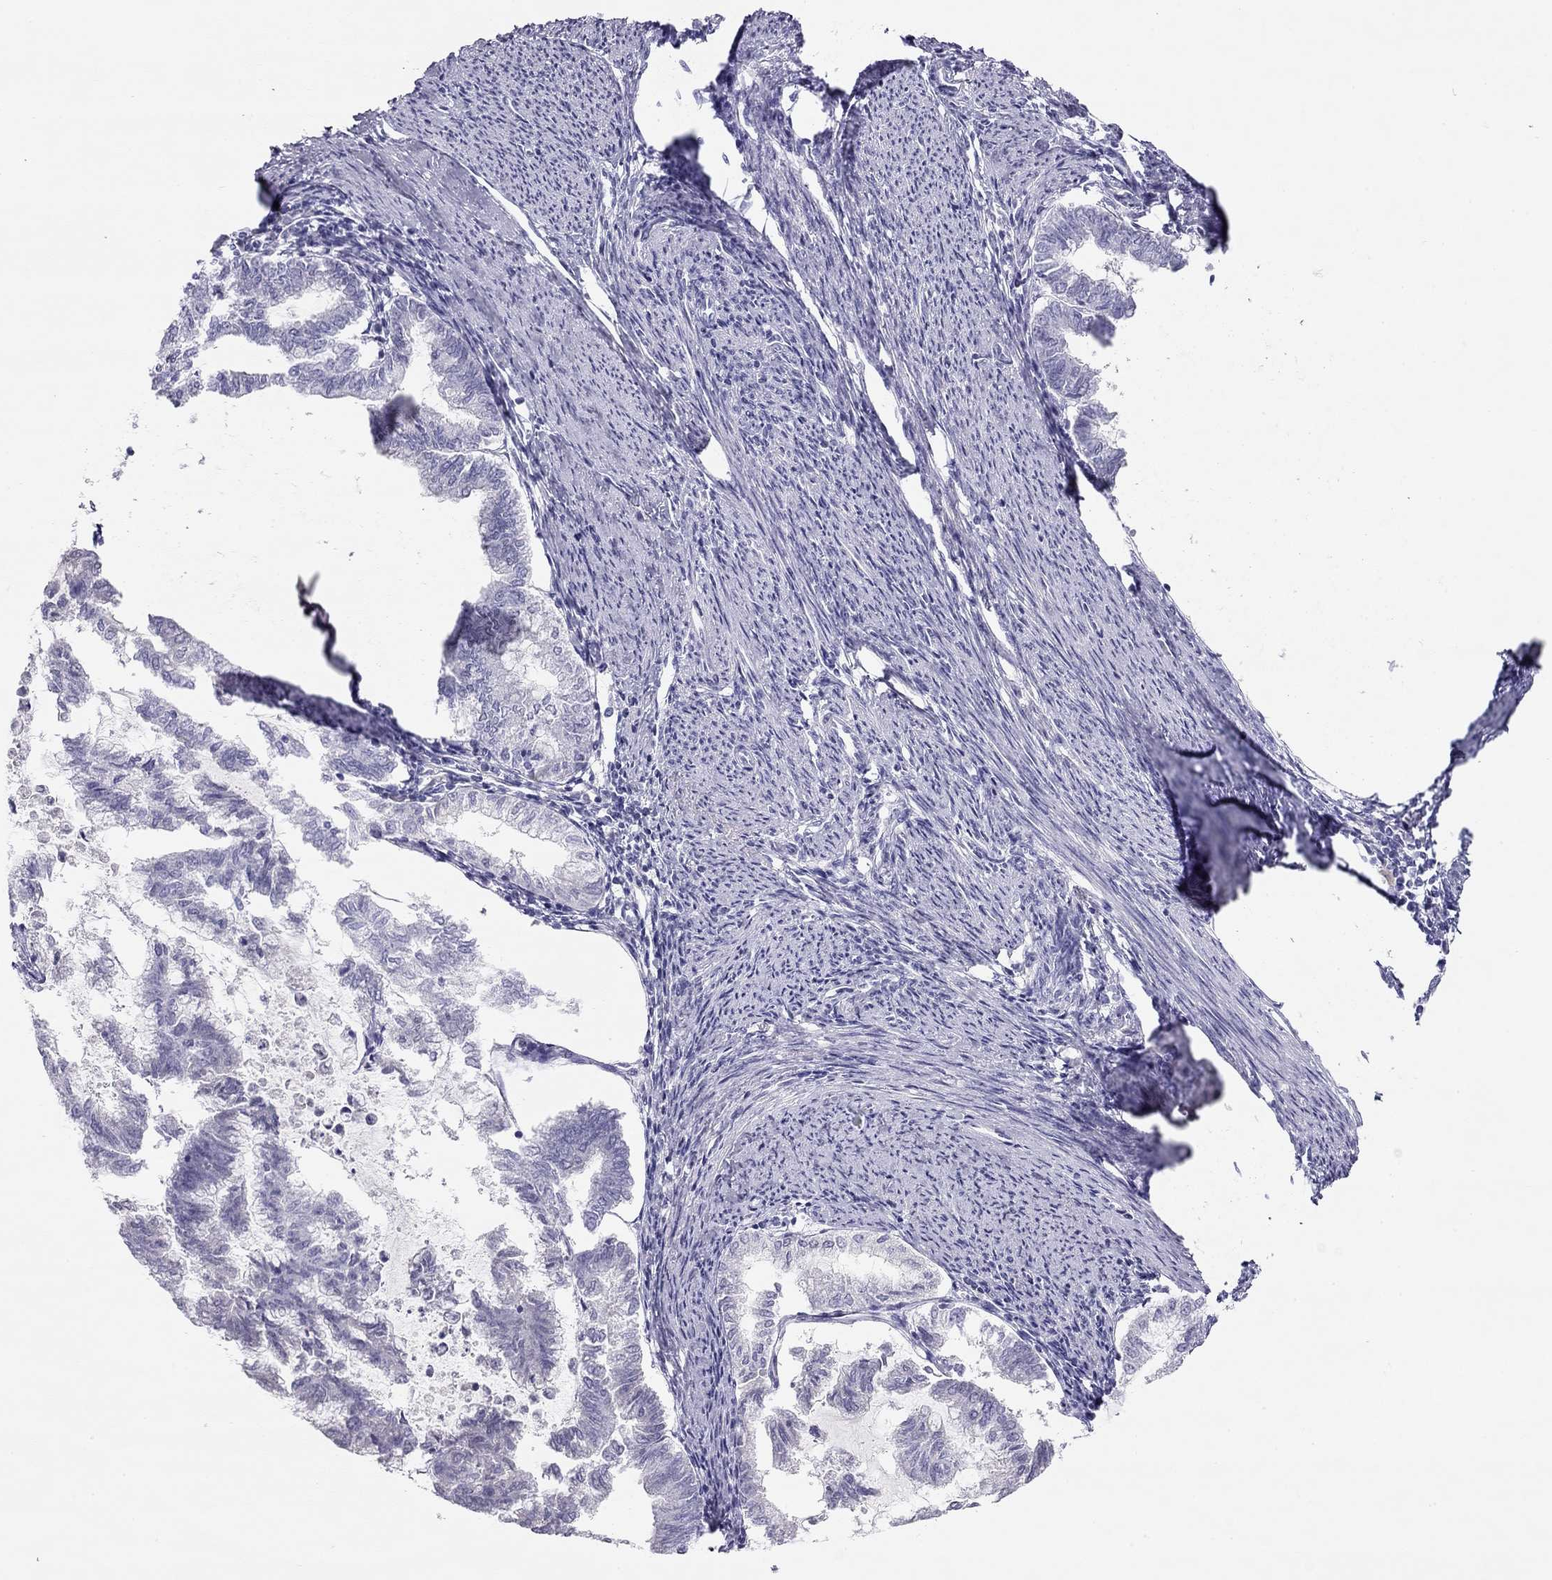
{"staining": {"intensity": "negative", "quantity": "none", "location": "none"}, "tissue": "endometrial cancer", "cell_type": "Tumor cells", "image_type": "cancer", "snomed": [{"axis": "morphology", "description": "Adenocarcinoma, NOS"}, {"axis": "topography", "description": "Endometrium"}], "caption": "Protein analysis of endometrial cancer exhibits no significant expression in tumor cells.", "gene": "KCNV2", "patient": {"sex": "female", "age": 79}}